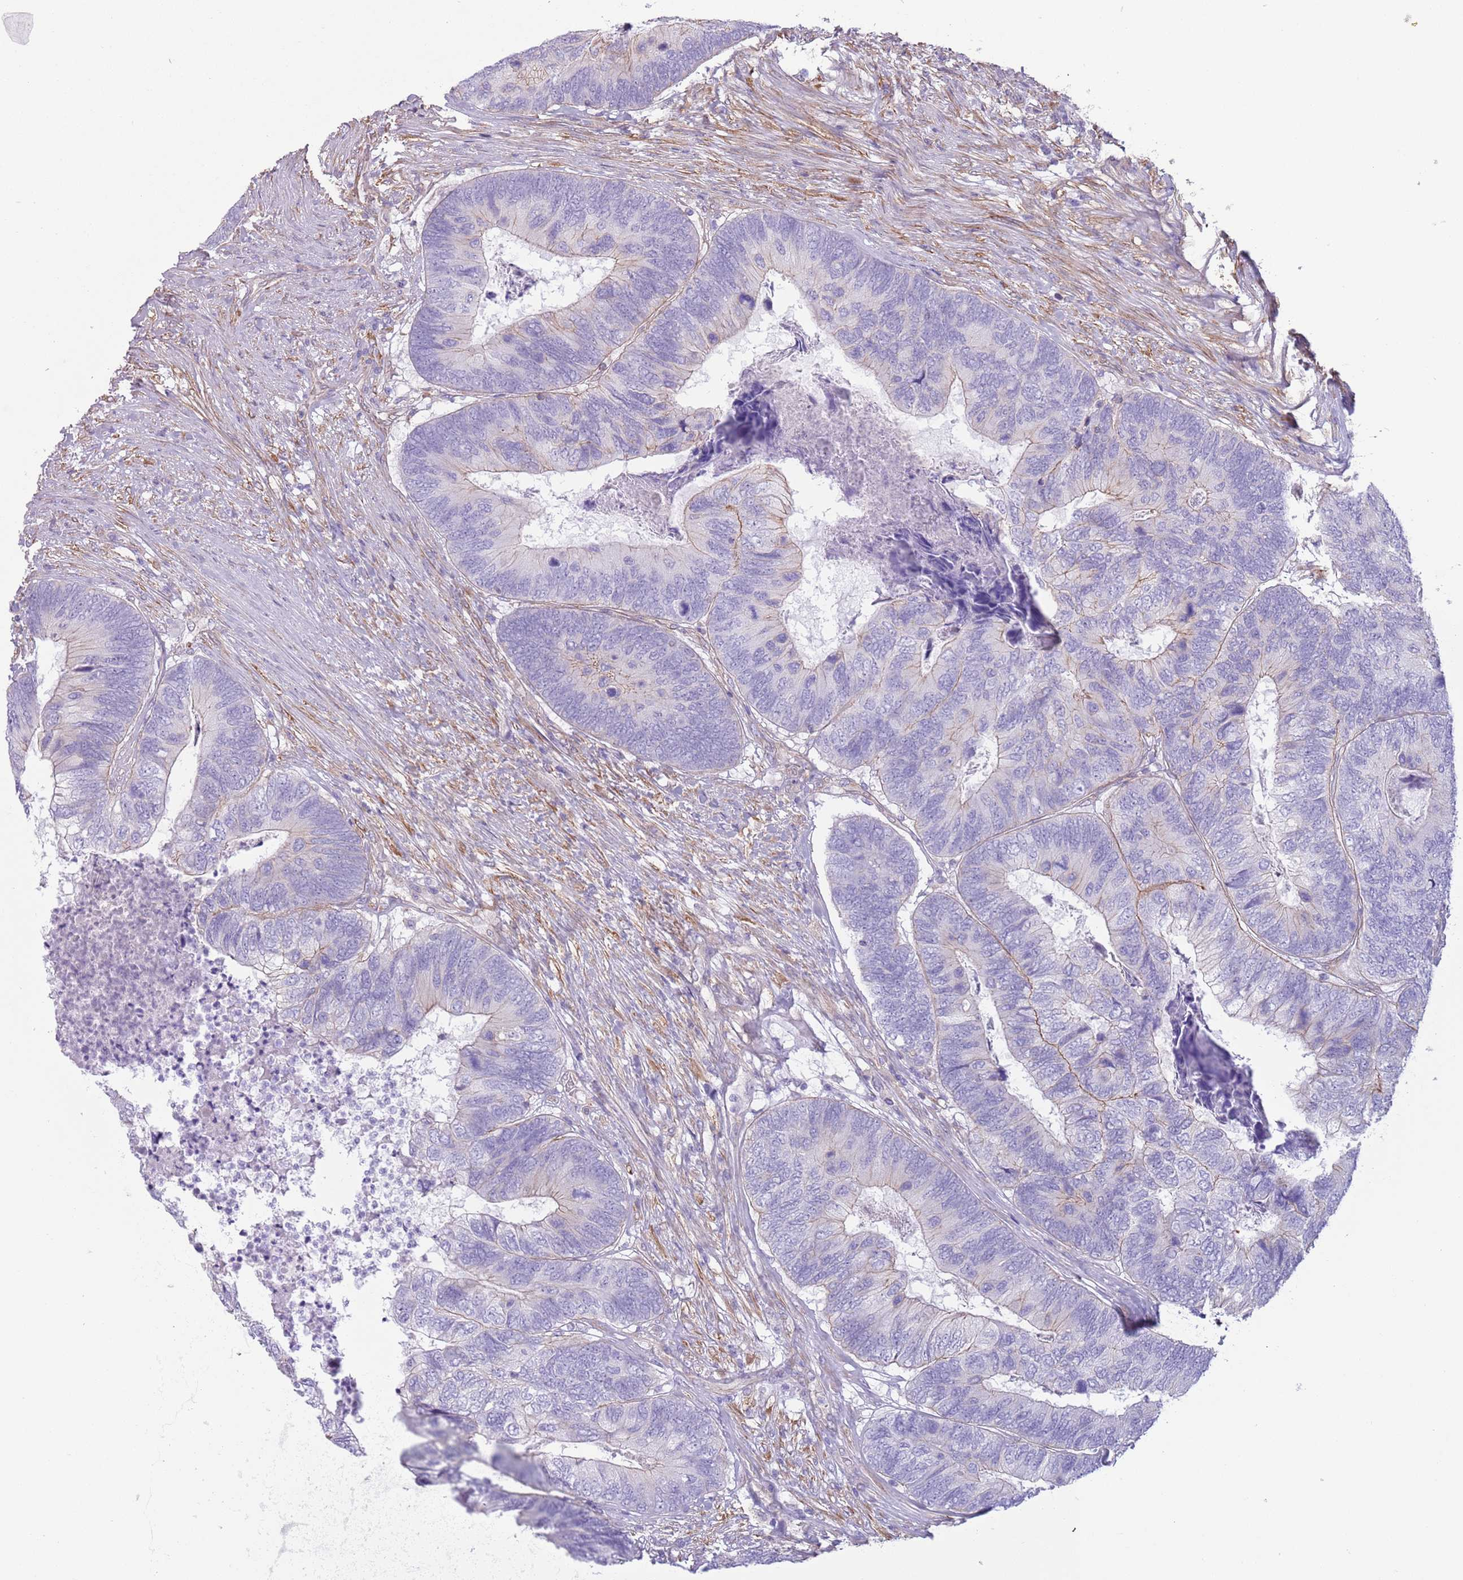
{"staining": {"intensity": "weak", "quantity": "<25%", "location": "cytoplasmic/membranous"}, "tissue": "colorectal cancer", "cell_type": "Tumor cells", "image_type": "cancer", "snomed": [{"axis": "morphology", "description": "Adenocarcinoma, NOS"}, {"axis": "topography", "description": "Colon"}], "caption": "Tumor cells show no significant positivity in colorectal adenocarcinoma.", "gene": "RBP3", "patient": {"sex": "female", "age": 67}}